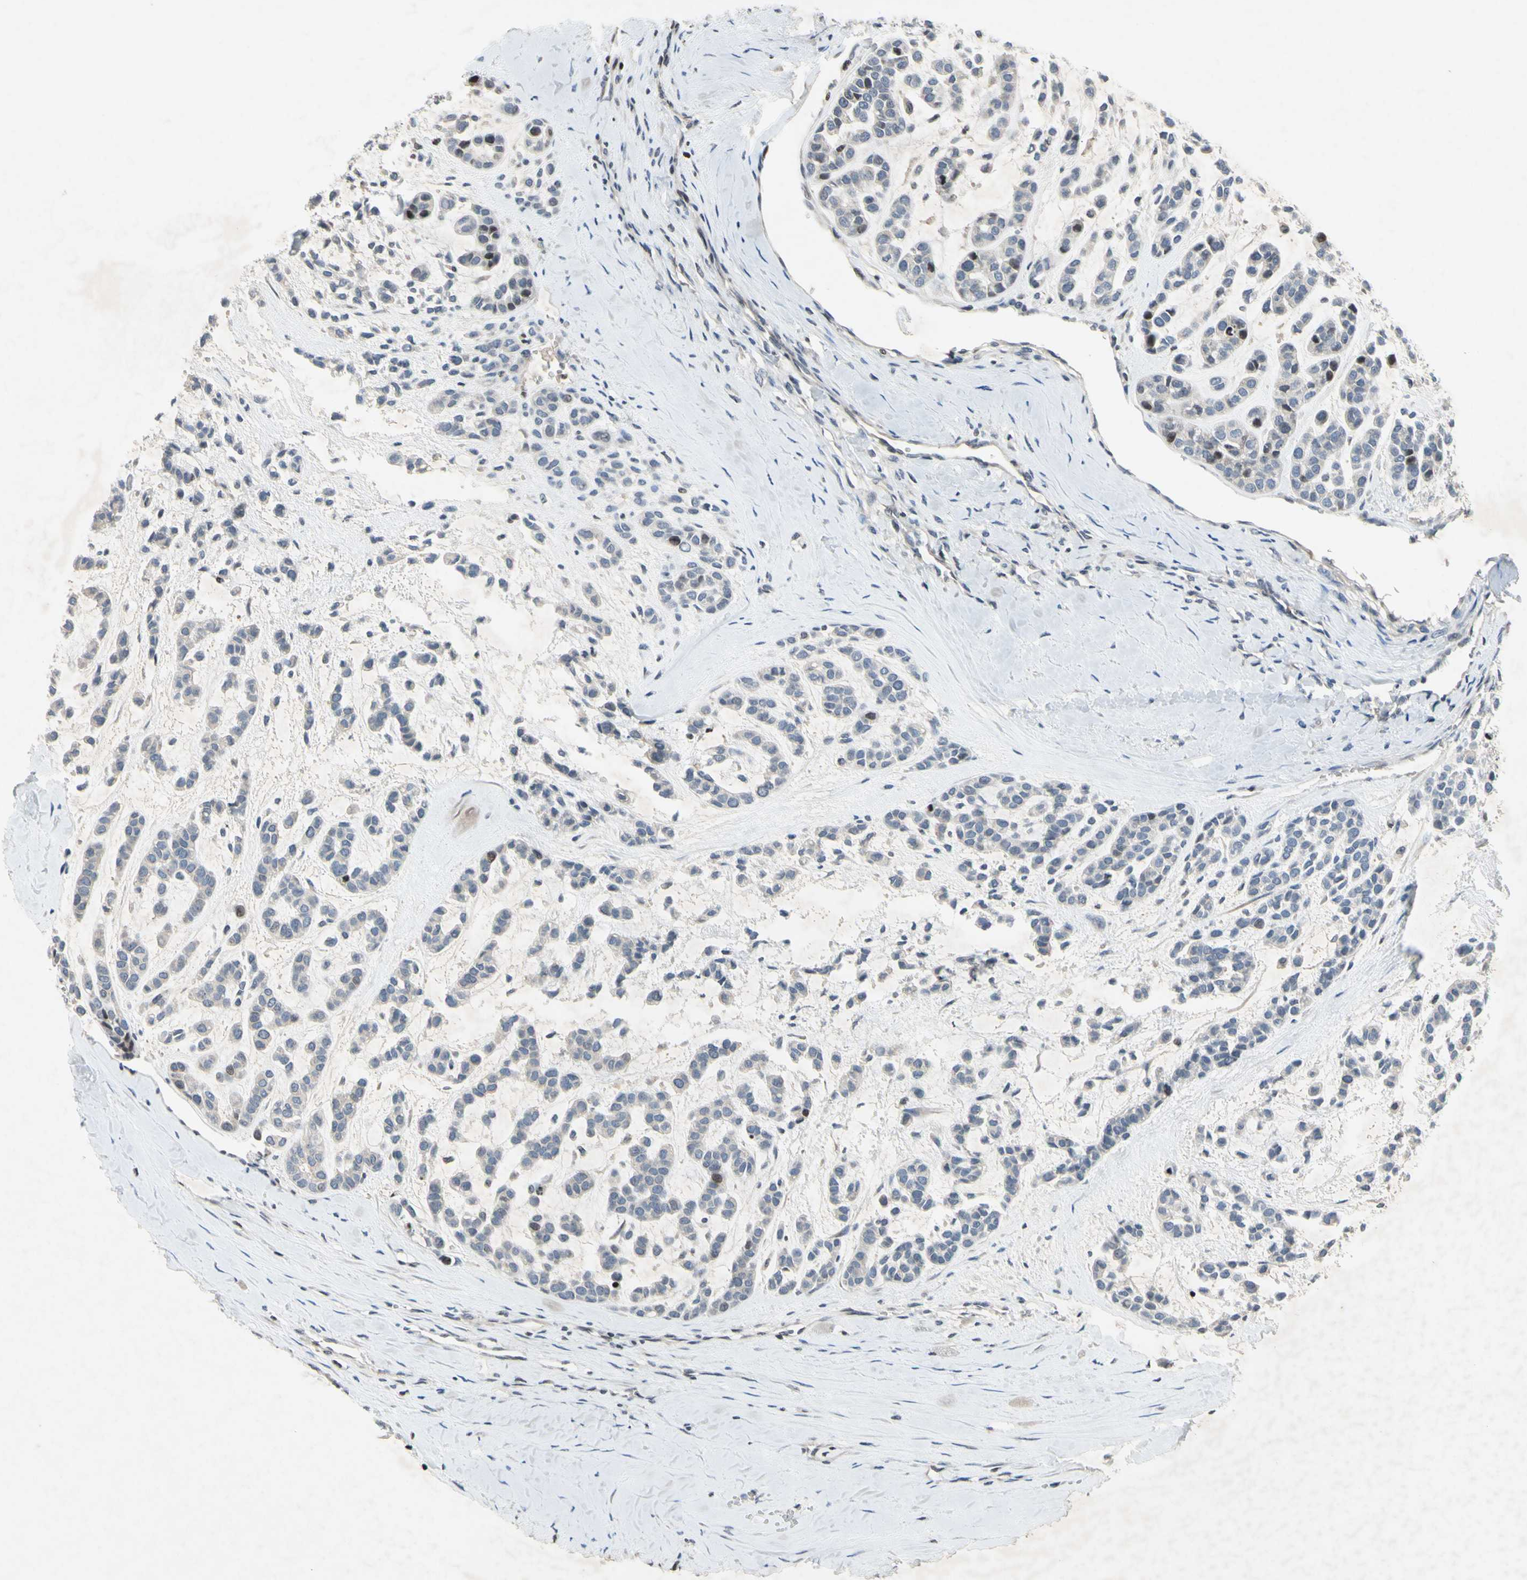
{"staining": {"intensity": "moderate", "quantity": "<25%", "location": "nuclear"}, "tissue": "head and neck cancer", "cell_type": "Tumor cells", "image_type": "cancer", "snomed": [{"axis": "morphology", "description": "Adenocarcinoma, NOS"}, {"axis": "morphology", "description": "Adenoma, NOS"}, {"axis": "topography", "description": "Head-Neck"}], "caption": "Human head and neck cancer (adenocarcinoma) stained for a protein (brown) reveals moderate nuclear positive positivity in about <25% of tumor cells.", "gene": "ARG1", "patient": {"sex": "female", "age": 55}}